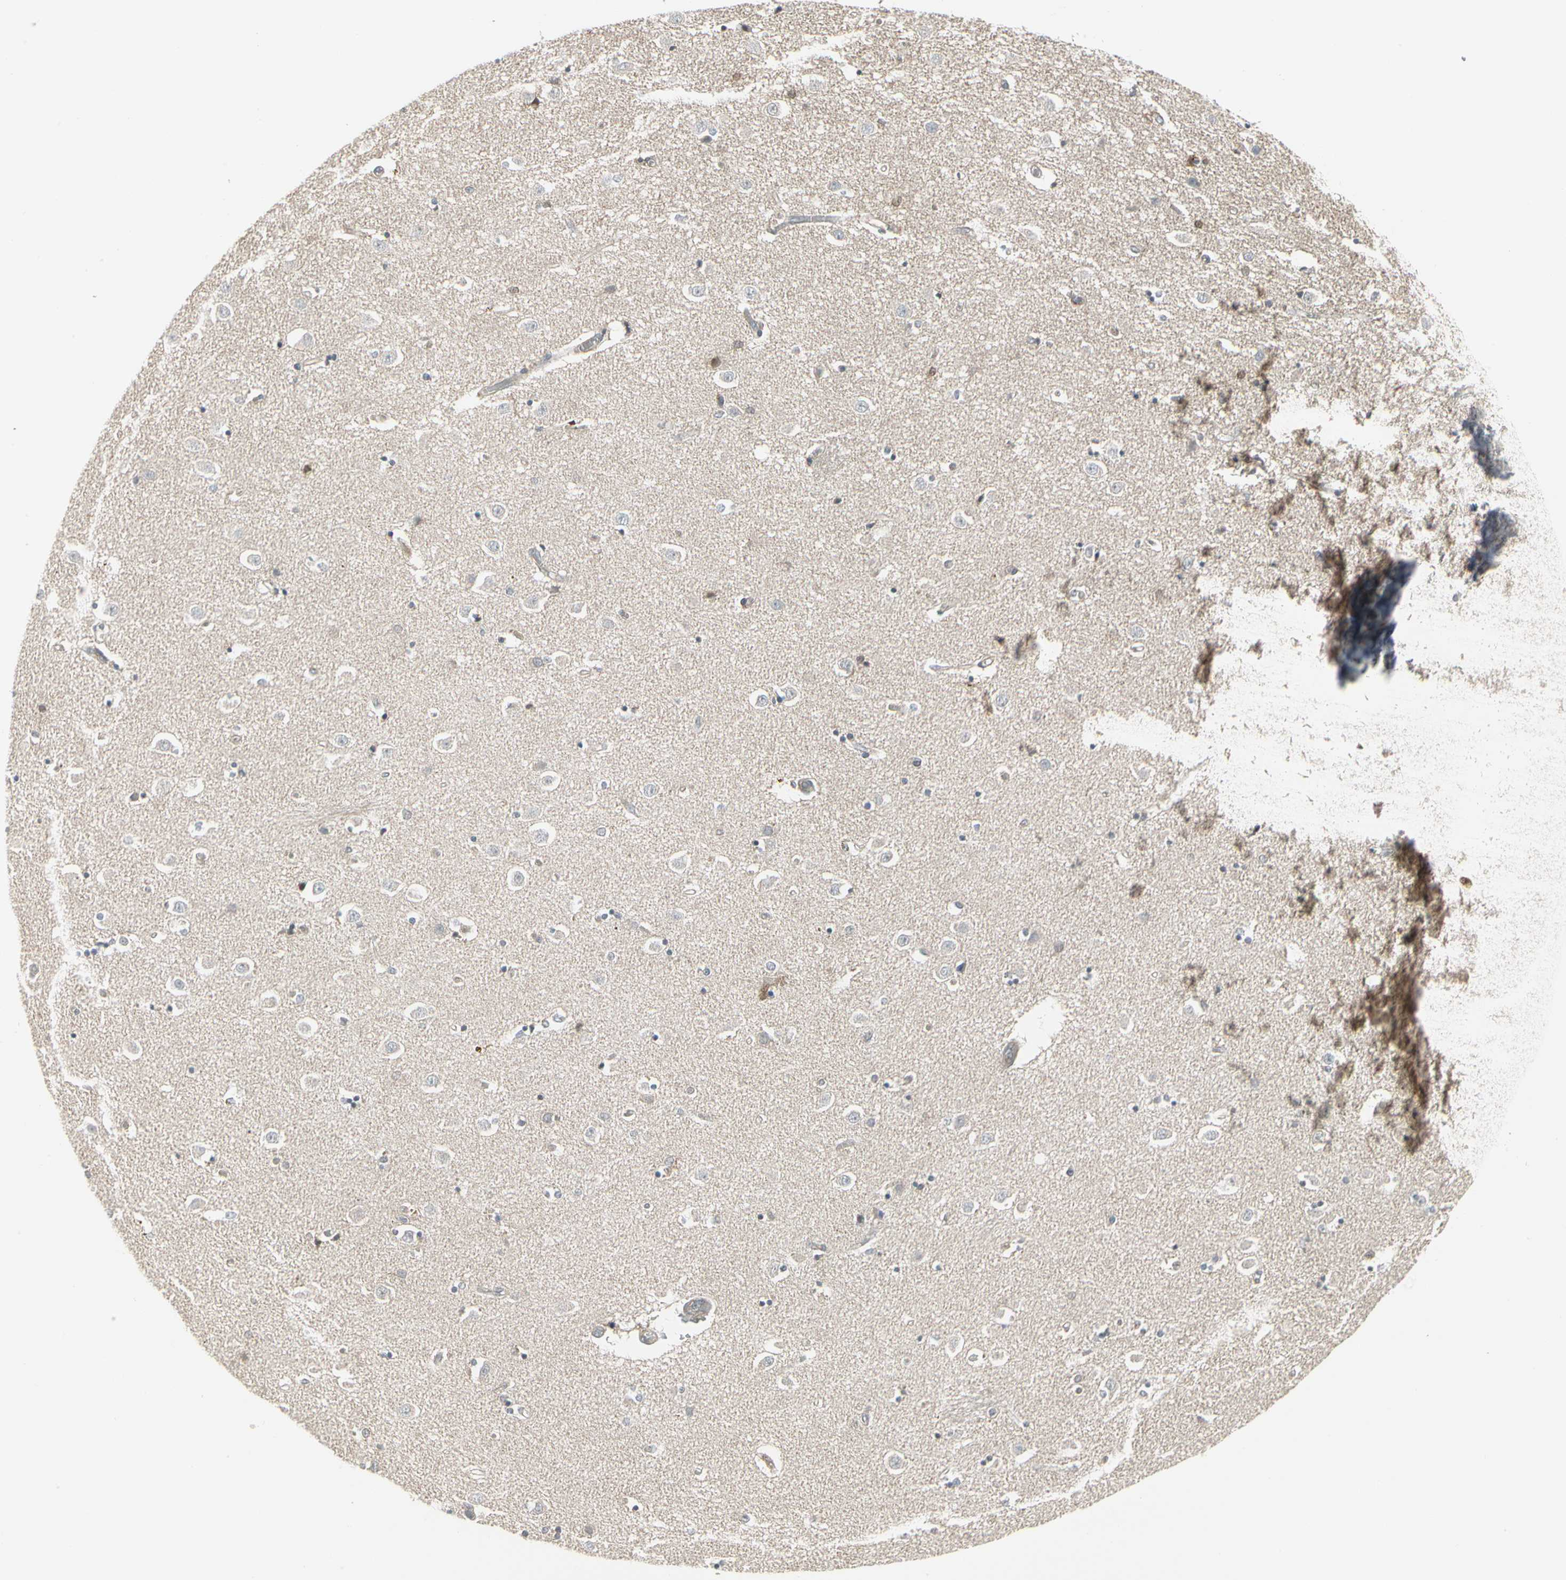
{"staining": {"intensity": "negative", "quantity": "none", "location": "none"}, "tissue": "caudate", "cell_type": "Glial cells", "image_type": "normal", "snomed": [{"axis": "morphology", "description": "Normal tissue, NOS"}, {"axis": "topography", "description": "Lateral ventricle wall"}], "caption": "This is an immunohistochemistry micrograph of benign caudate. There is no expression in glial cells.", "gene": "EPS15", "patient": {"sex": "female", "age": 54}}